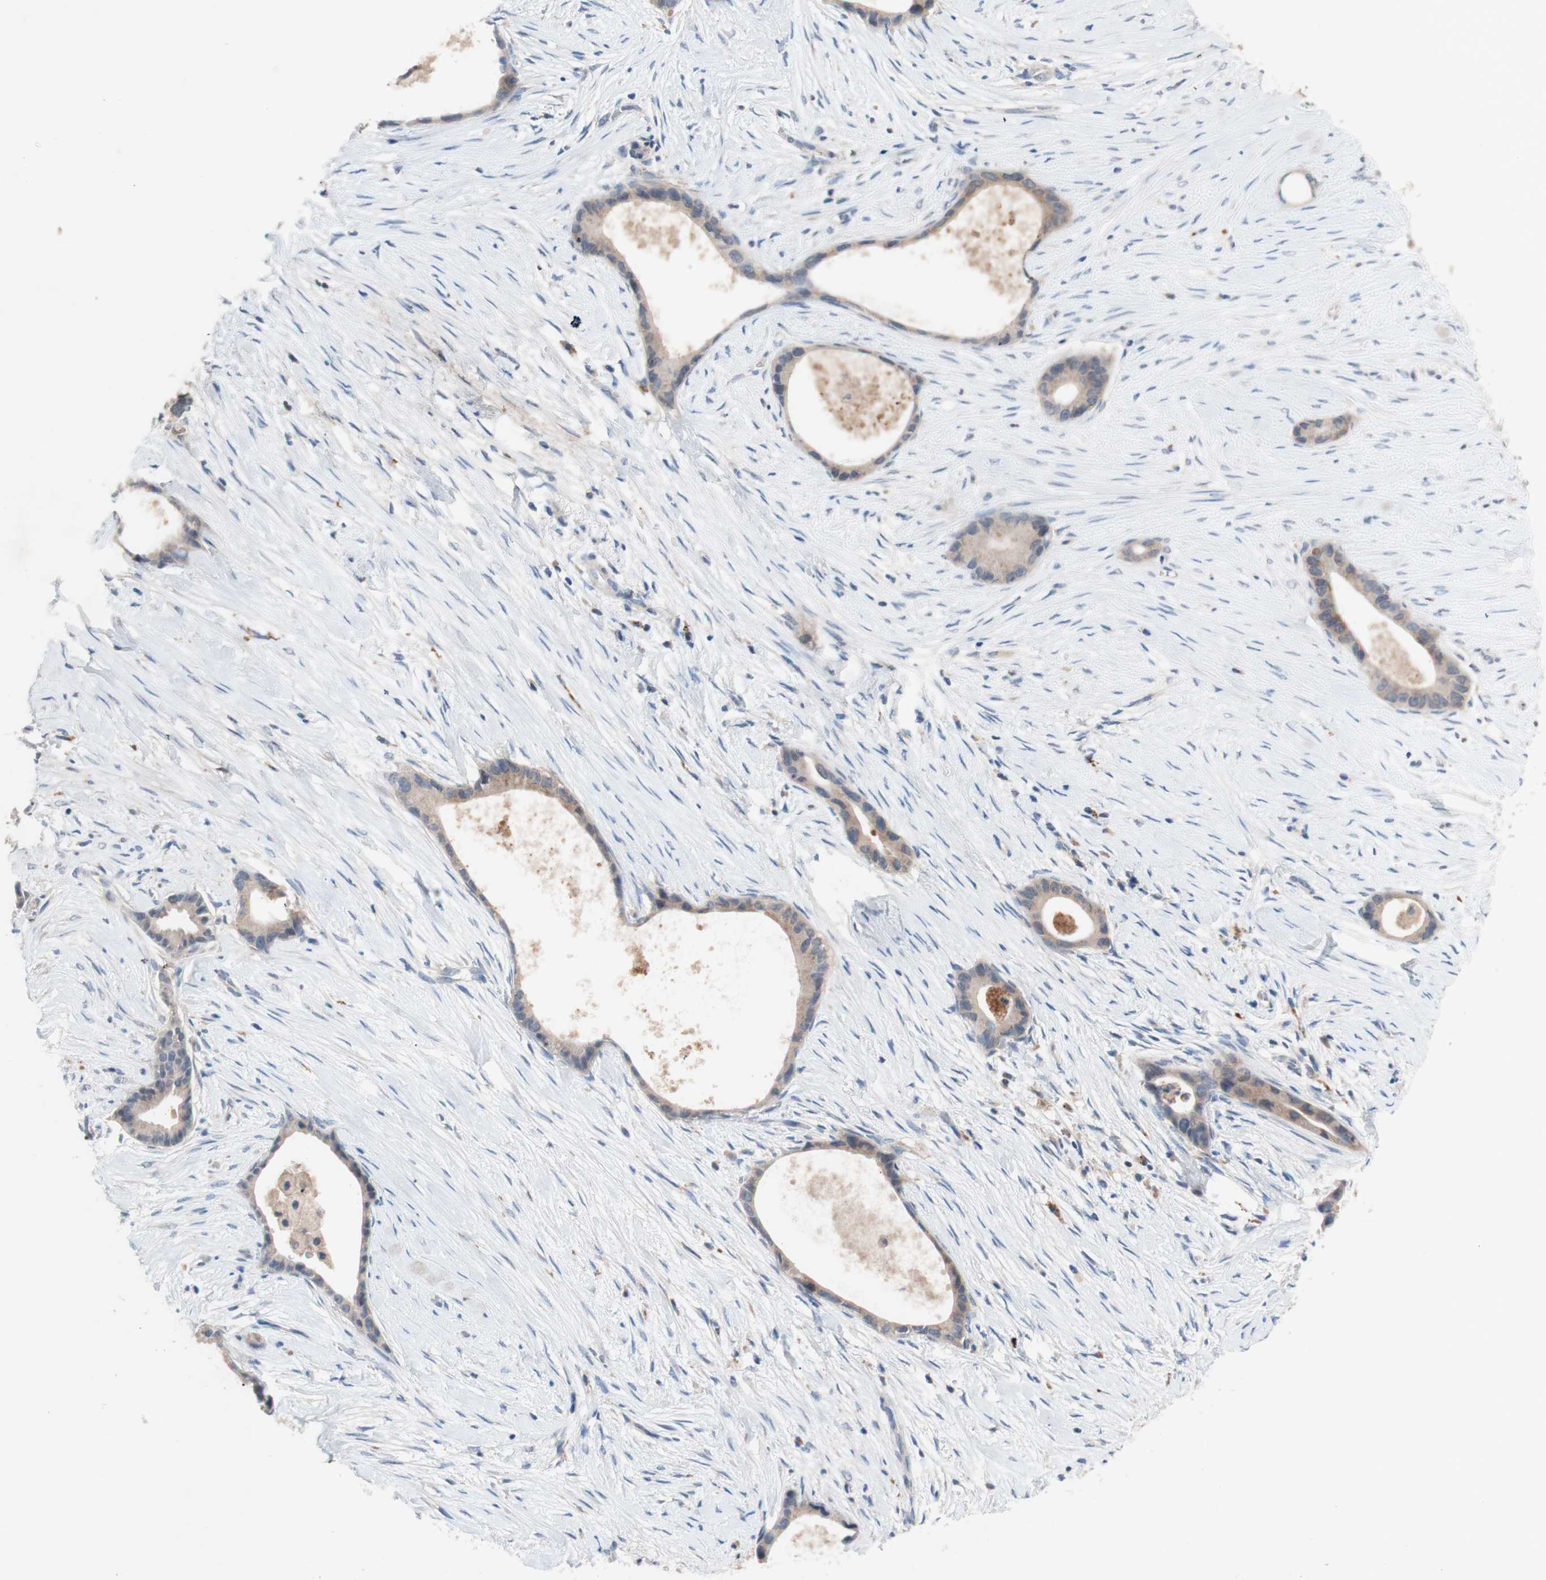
{"staining": {"intensity": "weak", "quantity": ">75%", "location": "cytoplasmic/membranous"}, "tissue": "liver cancer", "cell_type": "Tumor cells", "image_type": "cancer", "snomed": [{"axis": "morphology", "description": "Cholangiocarcinoma"}, {"axis": "topography", "description": "Liver"}], "caption": "Tumor cells exhibit low levels of weak cytoplasmic/membranous expression in about >75% of cells in human liver cholangiocarcinoma.", "gene": "PEX2", "patient": {"sex": "female", "age": 55}}